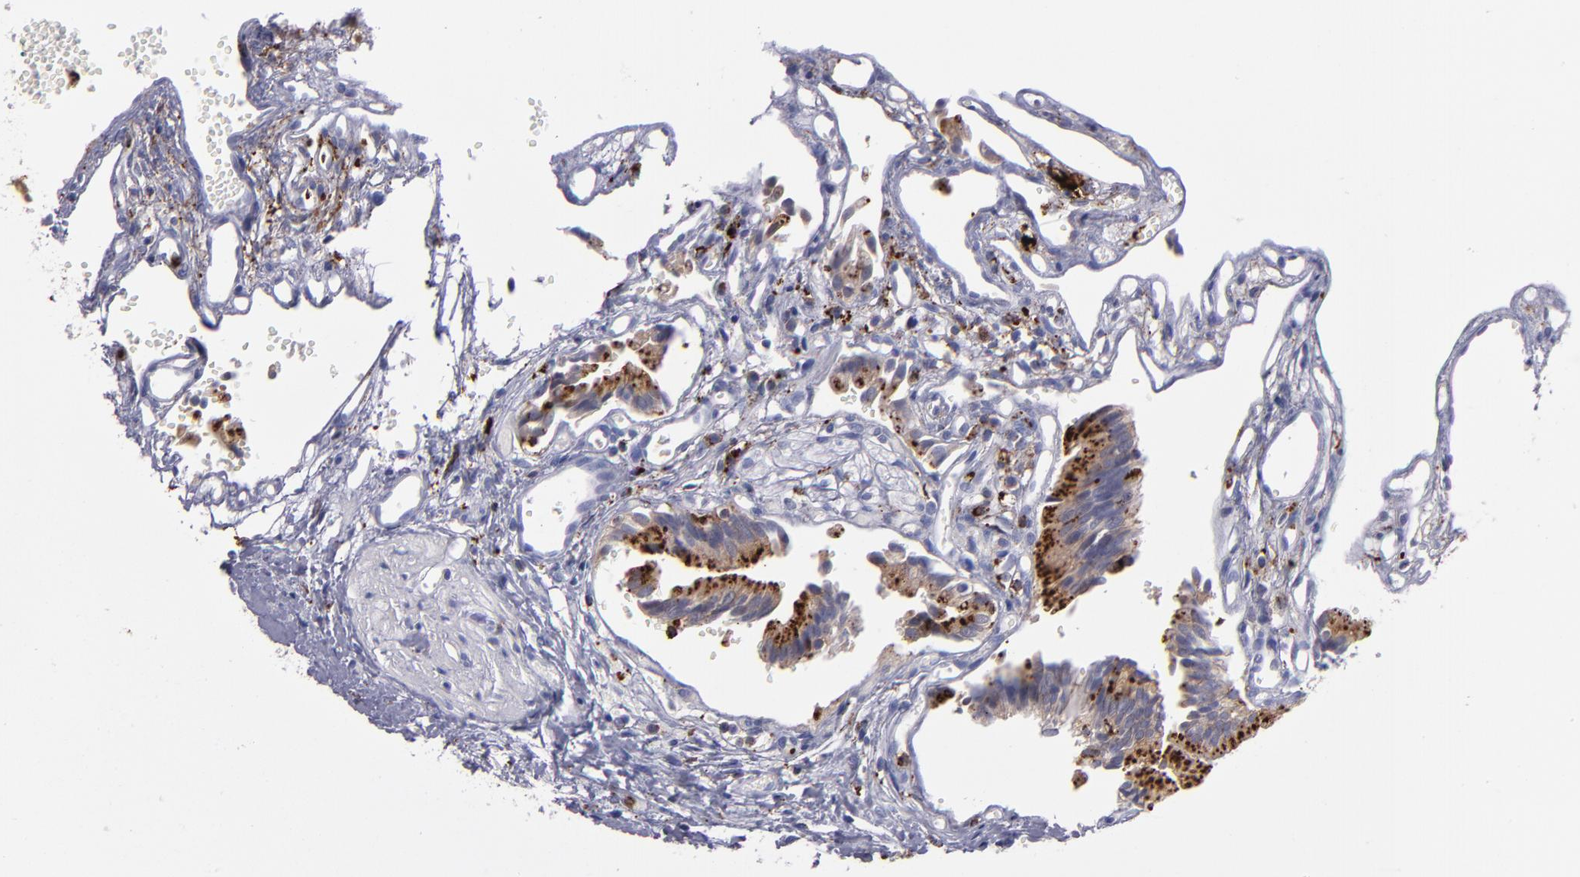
{"staining": {"intensity": "strong", "quantity": ">75%", "location": "cytoplasmic/membranous"}, "tissue": "gallbladder", "cell_type": "Glandular cells", "image_type": "normal", "snomed": [{"axis": "morphology", "description": "Normal tissue, NOS"}, {"axis": "topography", "description": "Gallbladder"}], "caption": "Protein staining of benign gallbladder shows strong cytoplasmic/membranous staining in approximately >75% of glandular cells. Using DAB (brown) and hematoxylin (blue) stains, captured at high magnification using brightfield microscopy.", "gene": "CTSS", "patient": {"sex": "male", "age": 65}}